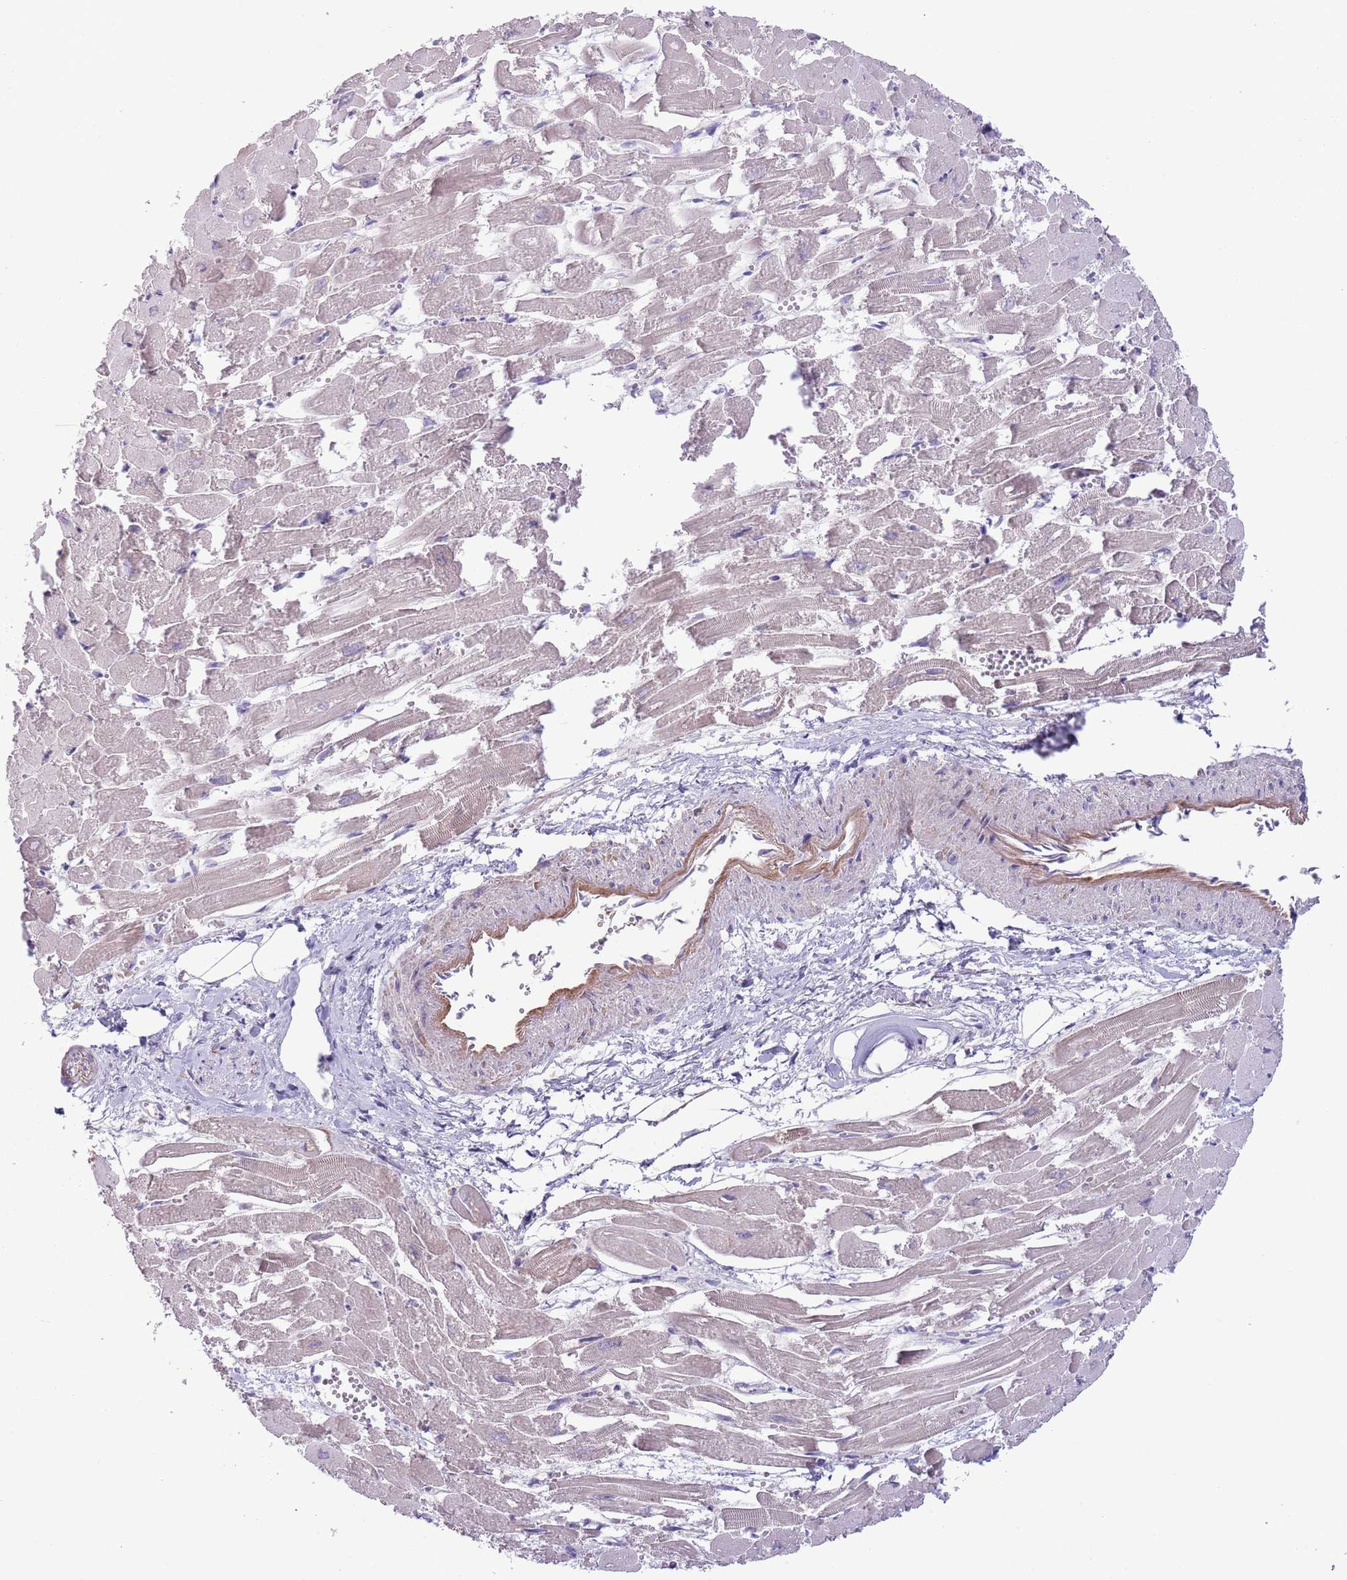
{"staining": {"intensity": "weak", "quantity": "25%-75%", "location": "cytoplasmic/membranous"}, "tissue": "heart muscle", "cell_type": "Cardiomyocytes", "image_type": "normal", "snomed": [{"axis": "morphology", "description": "Normal tissue, NOS"}, {"axis": "topography", "description": "Heart"}], "caption": "The immunohistochemical stain highlights weak cytoplasmic/membranous positivity in cardiomyocytes of unremarkable heart muscle. The staining was performed using DAB, with brown indicating positive protein expression. Nuclei are stained blue with hematoxylin.", "gene": "CFH", "patient": {"sex": "male", "age": 54}}